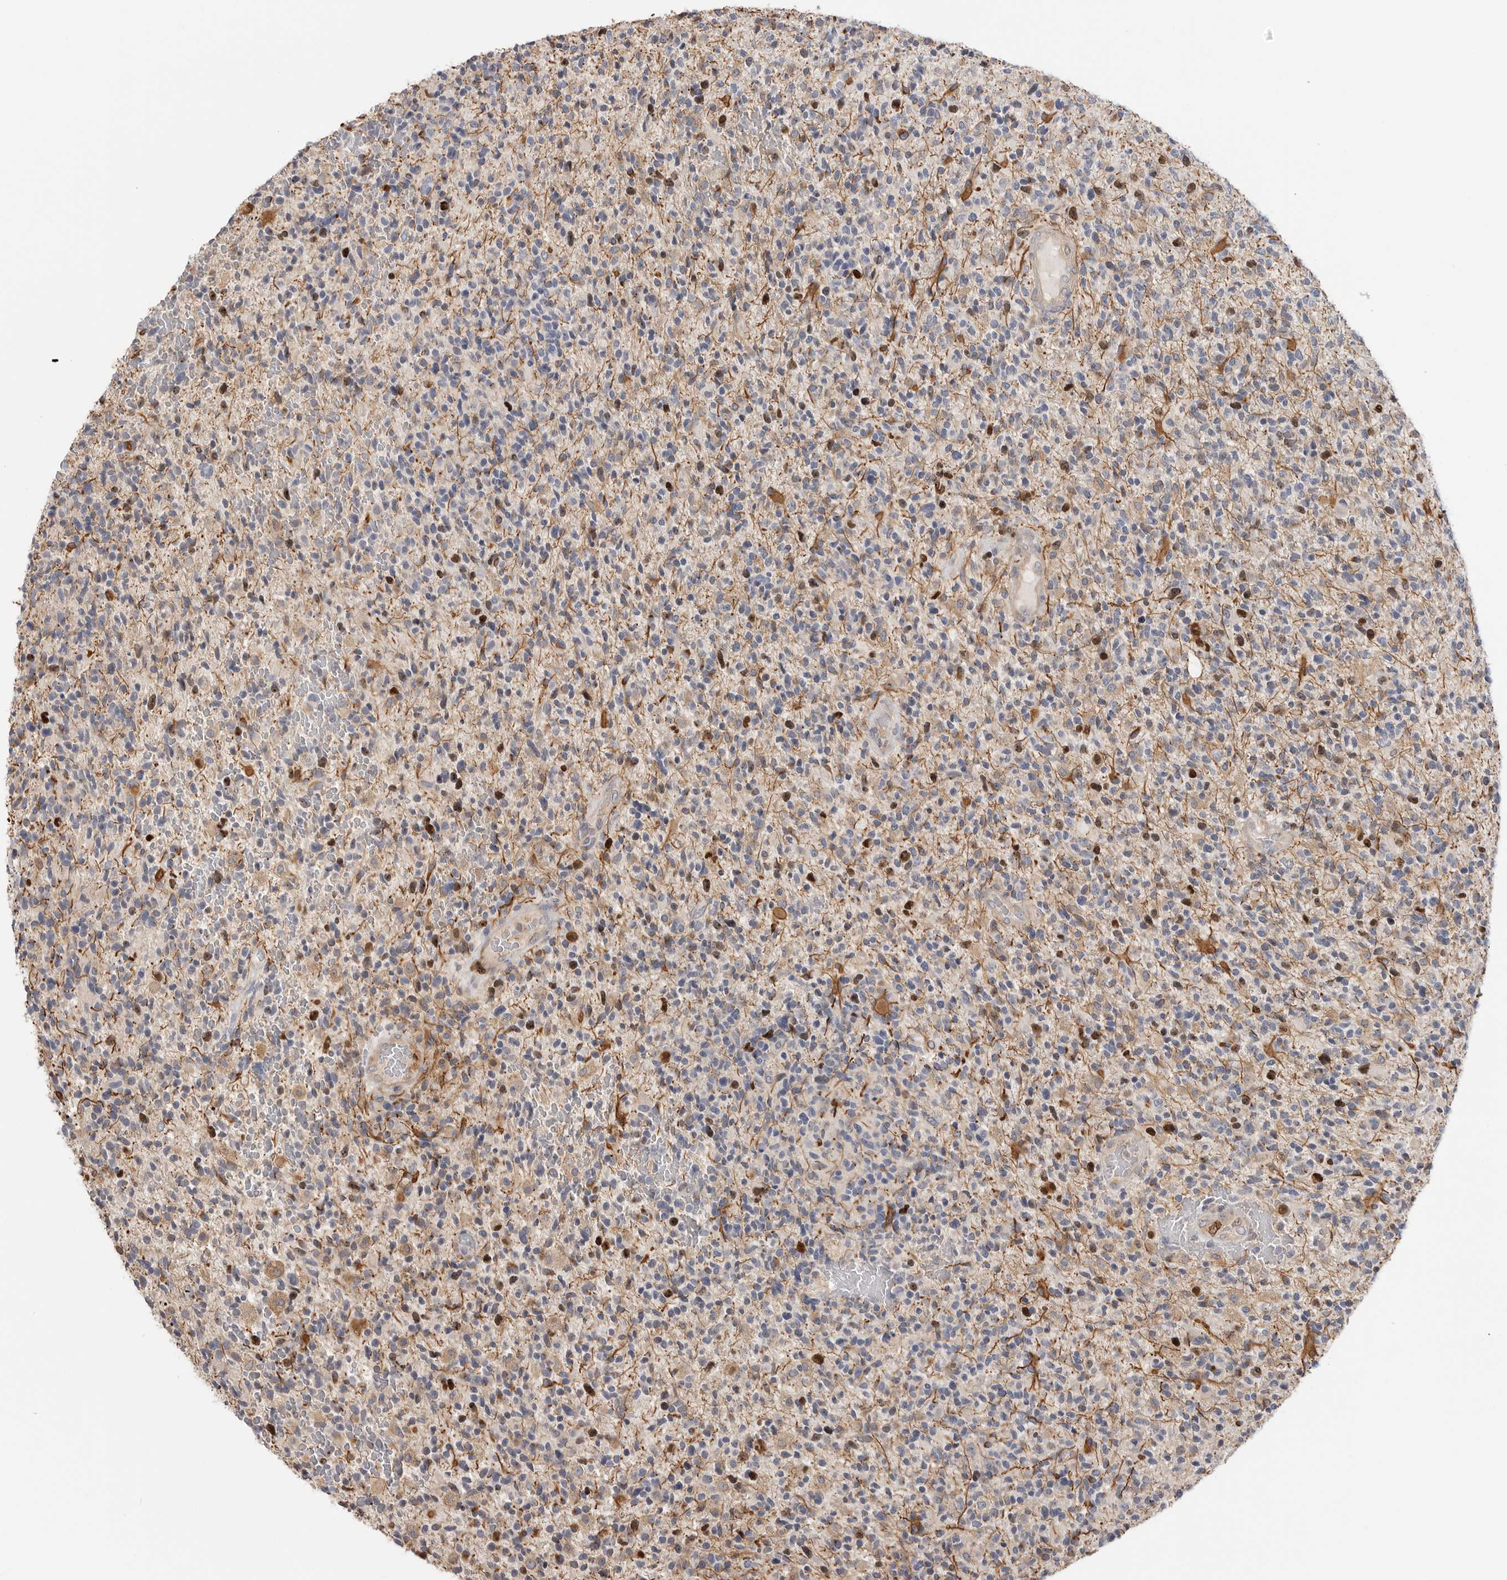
{"staining": {"intensity": "strong", "quantity": "<25%", "location": "cytoplasmic/membranous,nuclear"}, "tissue": "glioma", "cell_type": "Tumor cells", "image_type": "cancer", "snomed": [{"axis": "morphology", "description": "Glioma, malignant, High grade"}, {"axis": "topography", "description": "Brain"}], "caption": "Immunohistochemistry (IHC) staining of malignant glioma (high-grade), which reveals medium levels of strong cytoplasmic/membranous and nuclear staining in approximately <25% of tumor cells indicating strong cytoplasmic/membranous and nuclear protein expression. The staining was performed using DAB (3,3'-diaminobenzidine) (brown) for protein detection and nuclei were counterstained in hematoxylin (blue).", "gene": "TOP2A", "patient": {"sex": "male", "age": 72}}